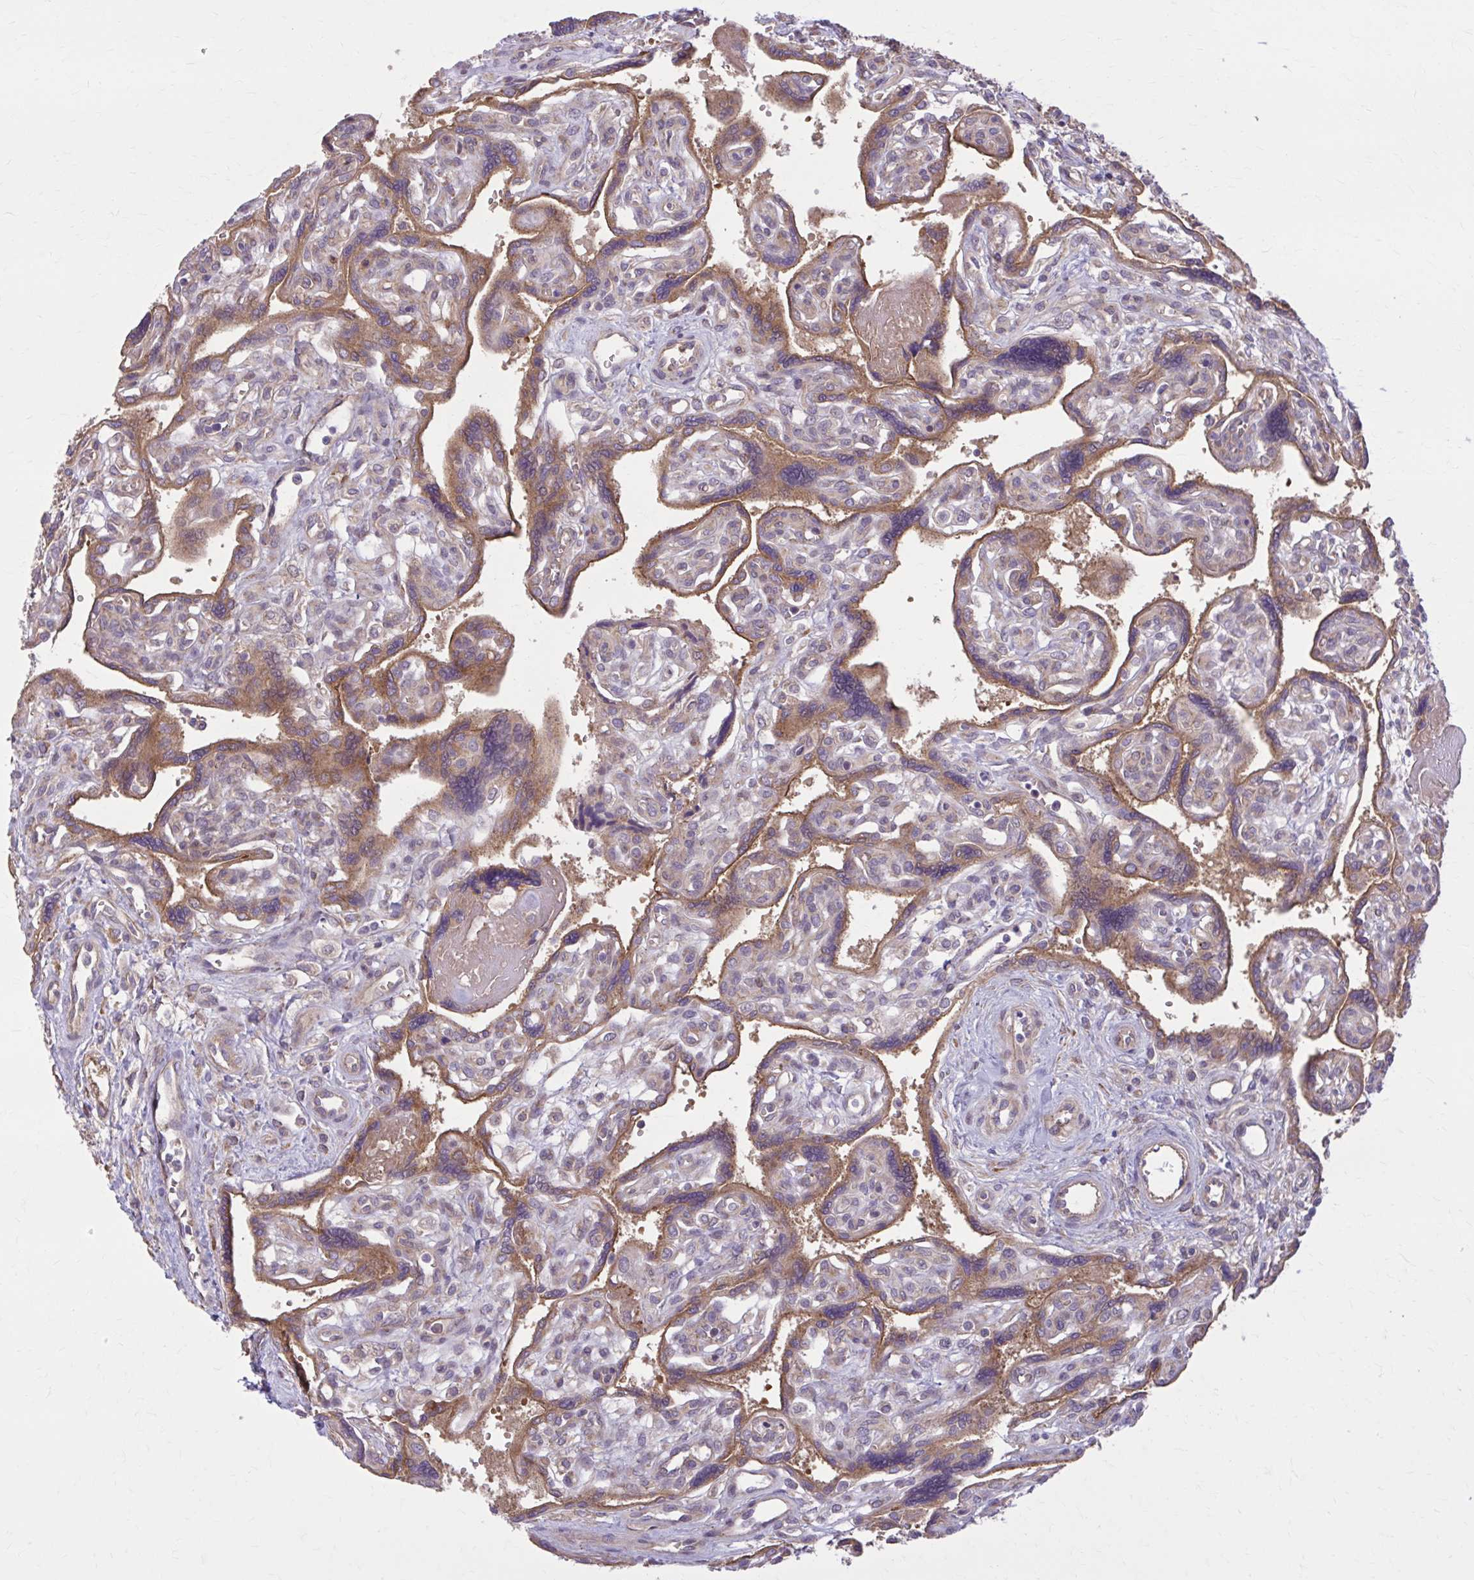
{"staining": {"intensity": "strong", "quantity": ">75%", "location": "cytoplasmic/membranous"}, "tissue": "placenta", "cell_type": "Trophoblastic cells", "image_type": "normal", "snomed": [{"axis": "morphology", "description": "Normal tissue, NOS"}, {"axis": "topography", "description": "Placenta"}], "caption": "Benign placenta demonstrates strong cytoplasmic/membranous staining in approximately >75% of trophoblastic cells.", "gene": "SNF8", "patient": {"sex": "female", "age": 39}}